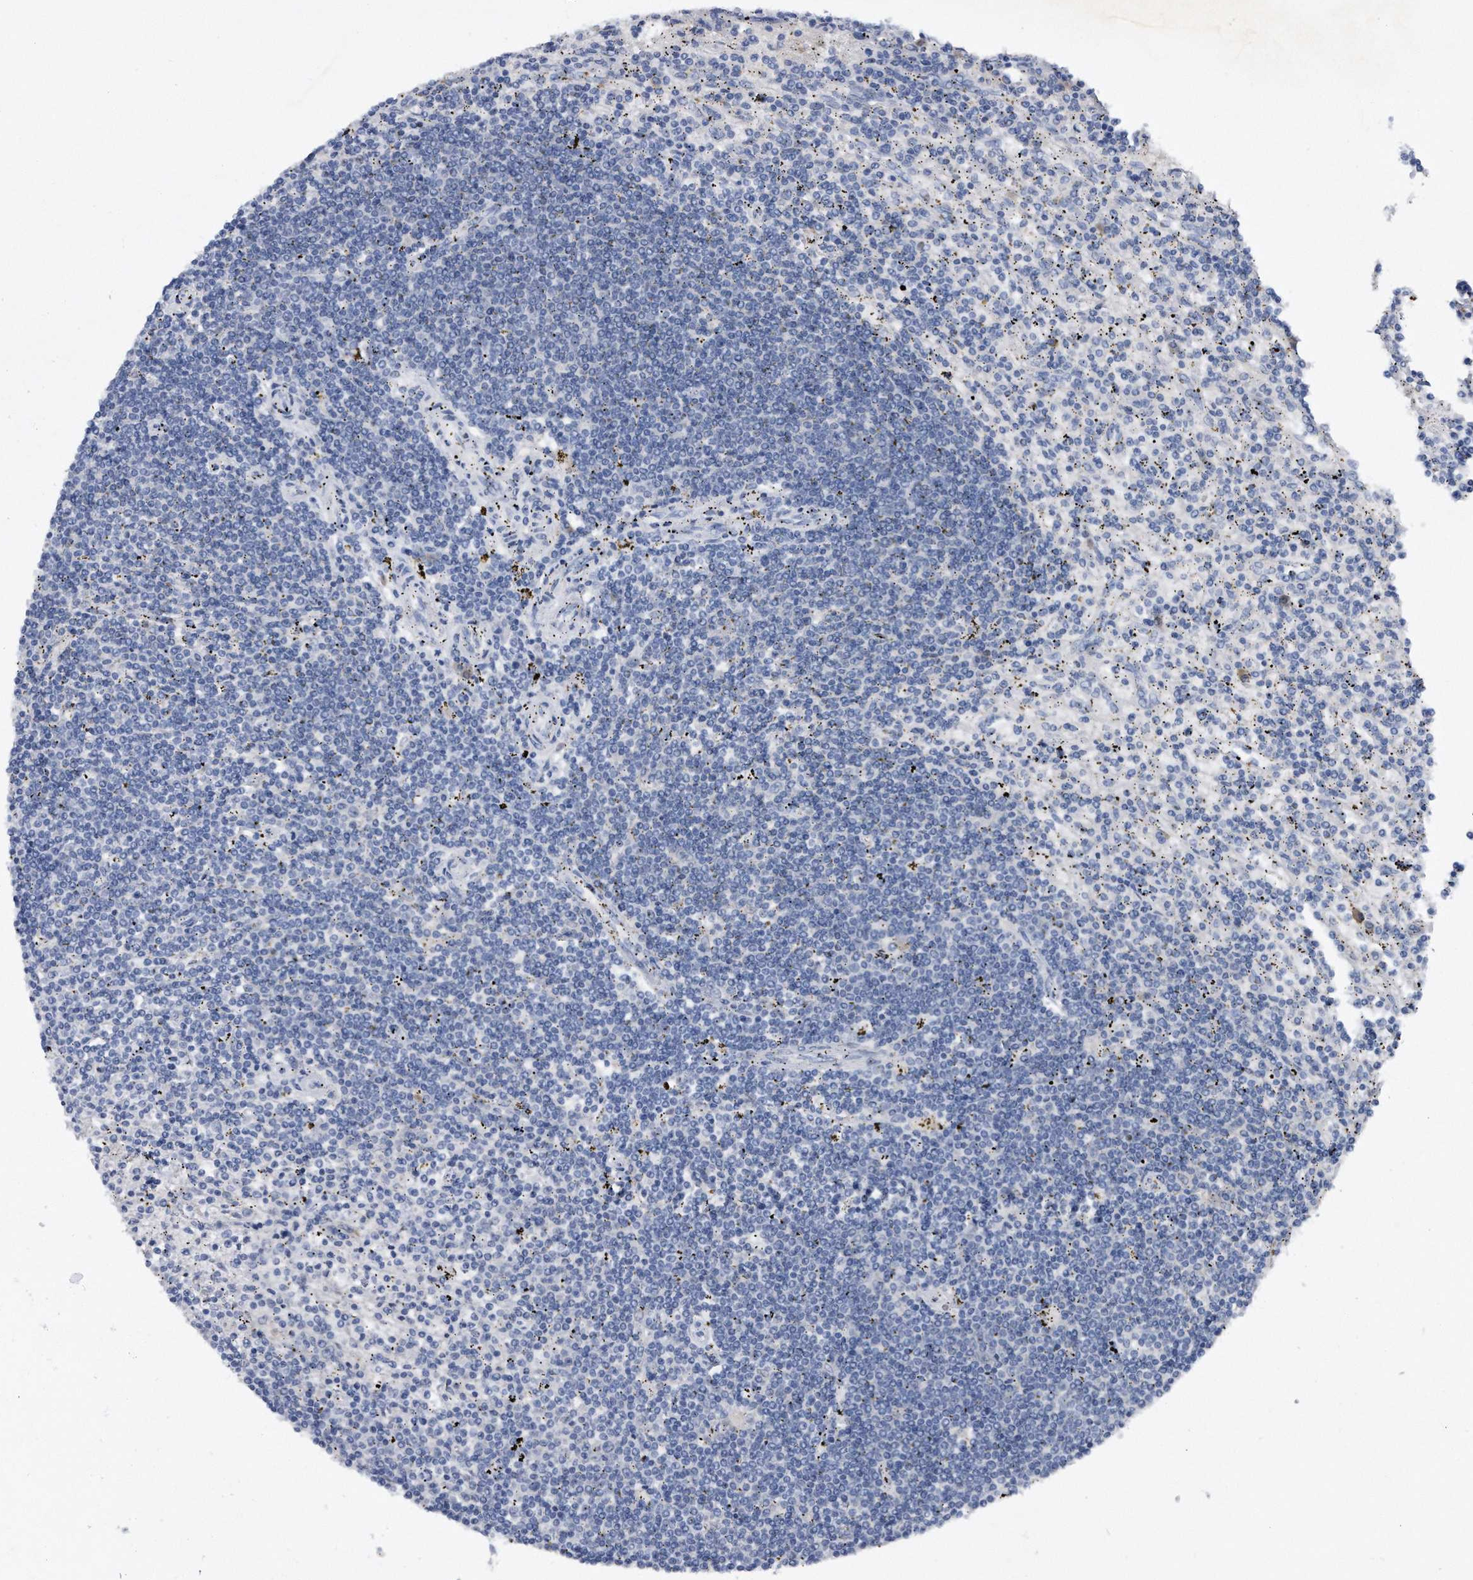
{"staining": {"intensity": "negative", "quantity": "none", "location": "none"}, "tissue": "lymphoma", "cell_type": "Tumor cells", "image_type": "cancer", "snomed": [{"axis": "morphology", "description": "Malignant lymphoma, non-Hodgkin's type, Low grade"}, {"axis": "topography", "description": "Spleen"}], "caption": "DAB immunohistochemical staining of human lymphoma exhibits no significant staining in tumor cells.", "gene": "ASNS", "patient": {"sex": "male", "age": 76}}